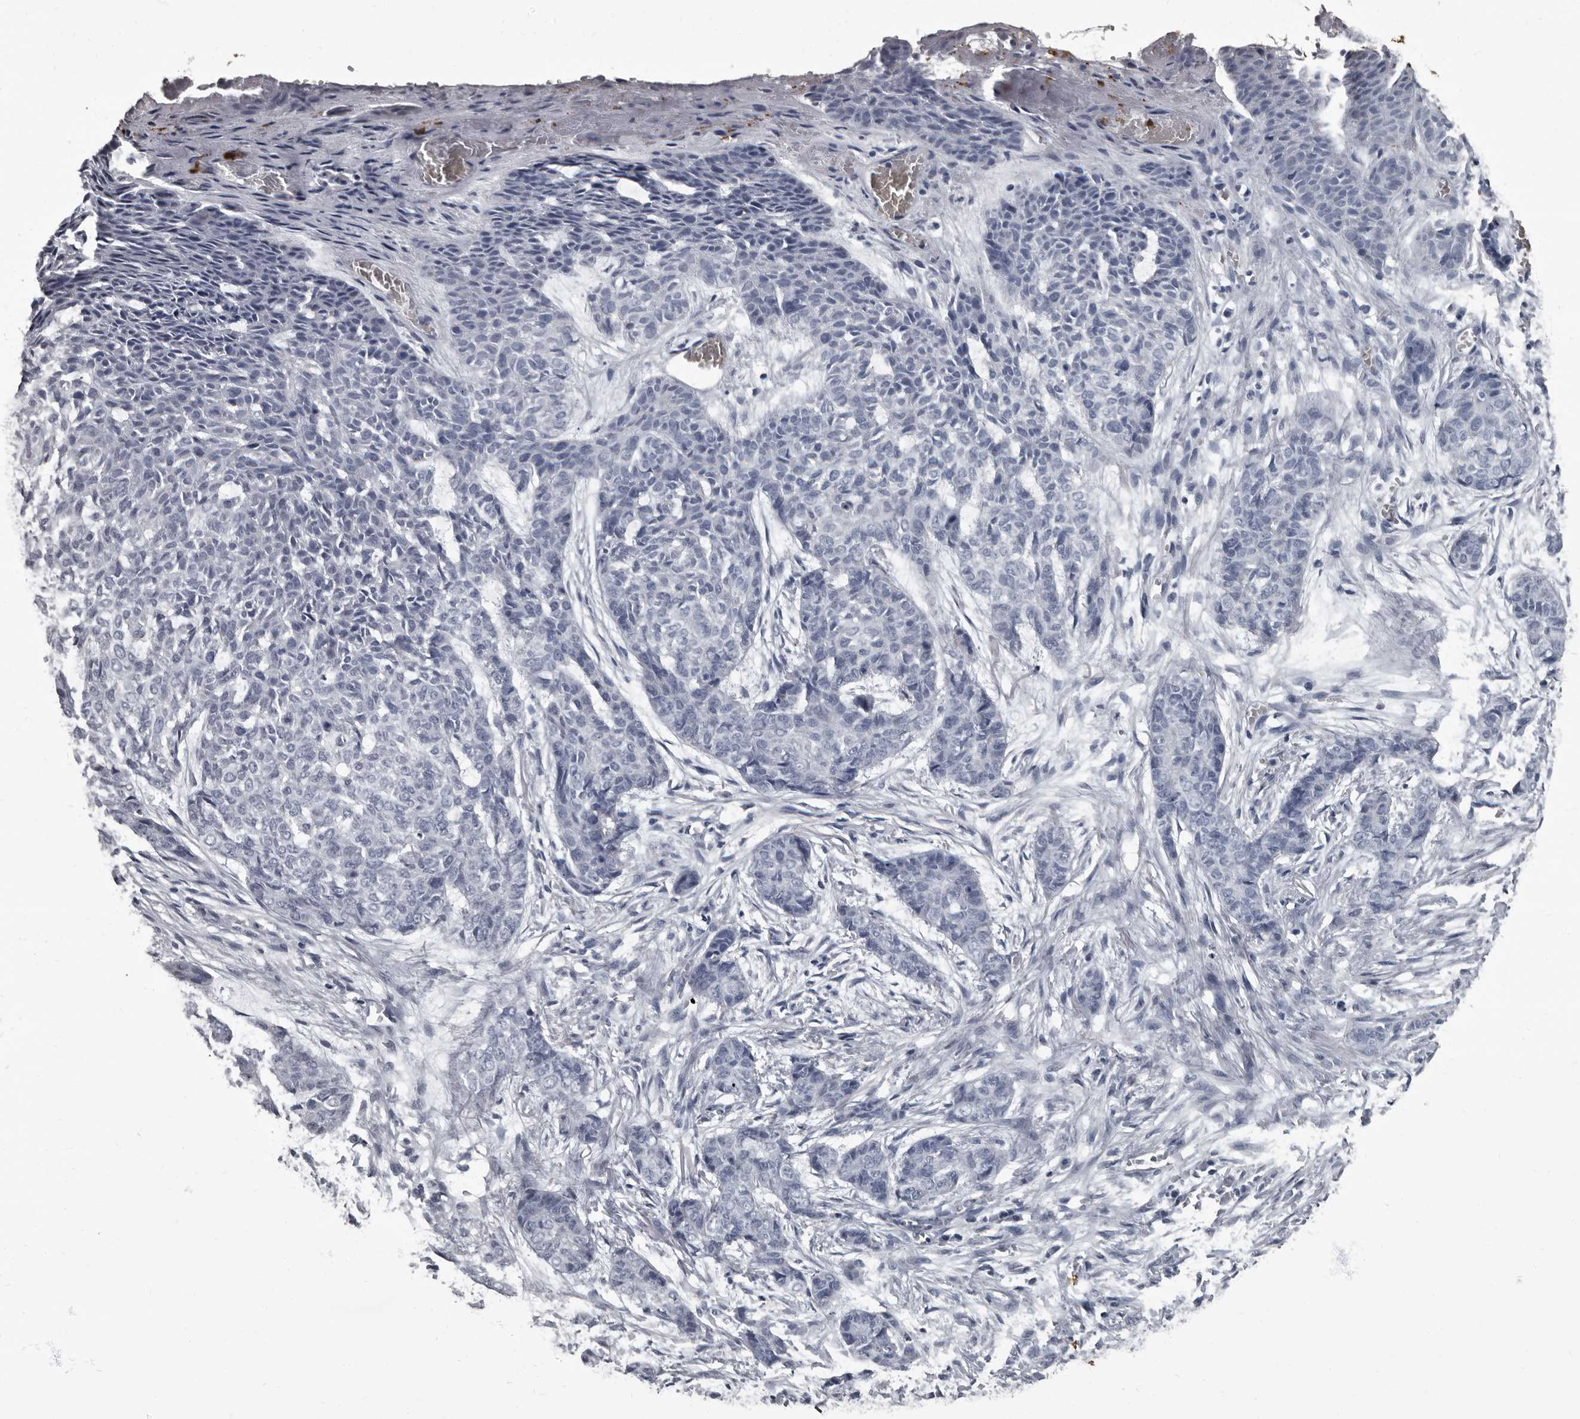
{"staining": {"intensity": "negative", "quantity": "none", "location": "none"}, "tissue": "skin cancer", "cell_type": "Tumor cells", "image_type": "cancer", "snomed": [{"axis": "morphology", "description": "Basal cell carcinoma"}, {"axis": "topography", "description": "Skin"}], "caption": "Immunohistochemistry (IHC) image of human basal cell carcinoma (skin) stained for a protein (brown), which reveals no expression in tumor cells. (DAB (3,3'-diaminobenzidine) immunohistochemistry (IHC) with hematoxylin counter stain).", "gene": "TPD52L1", "patient": {"sex": "female", "age": 64}}